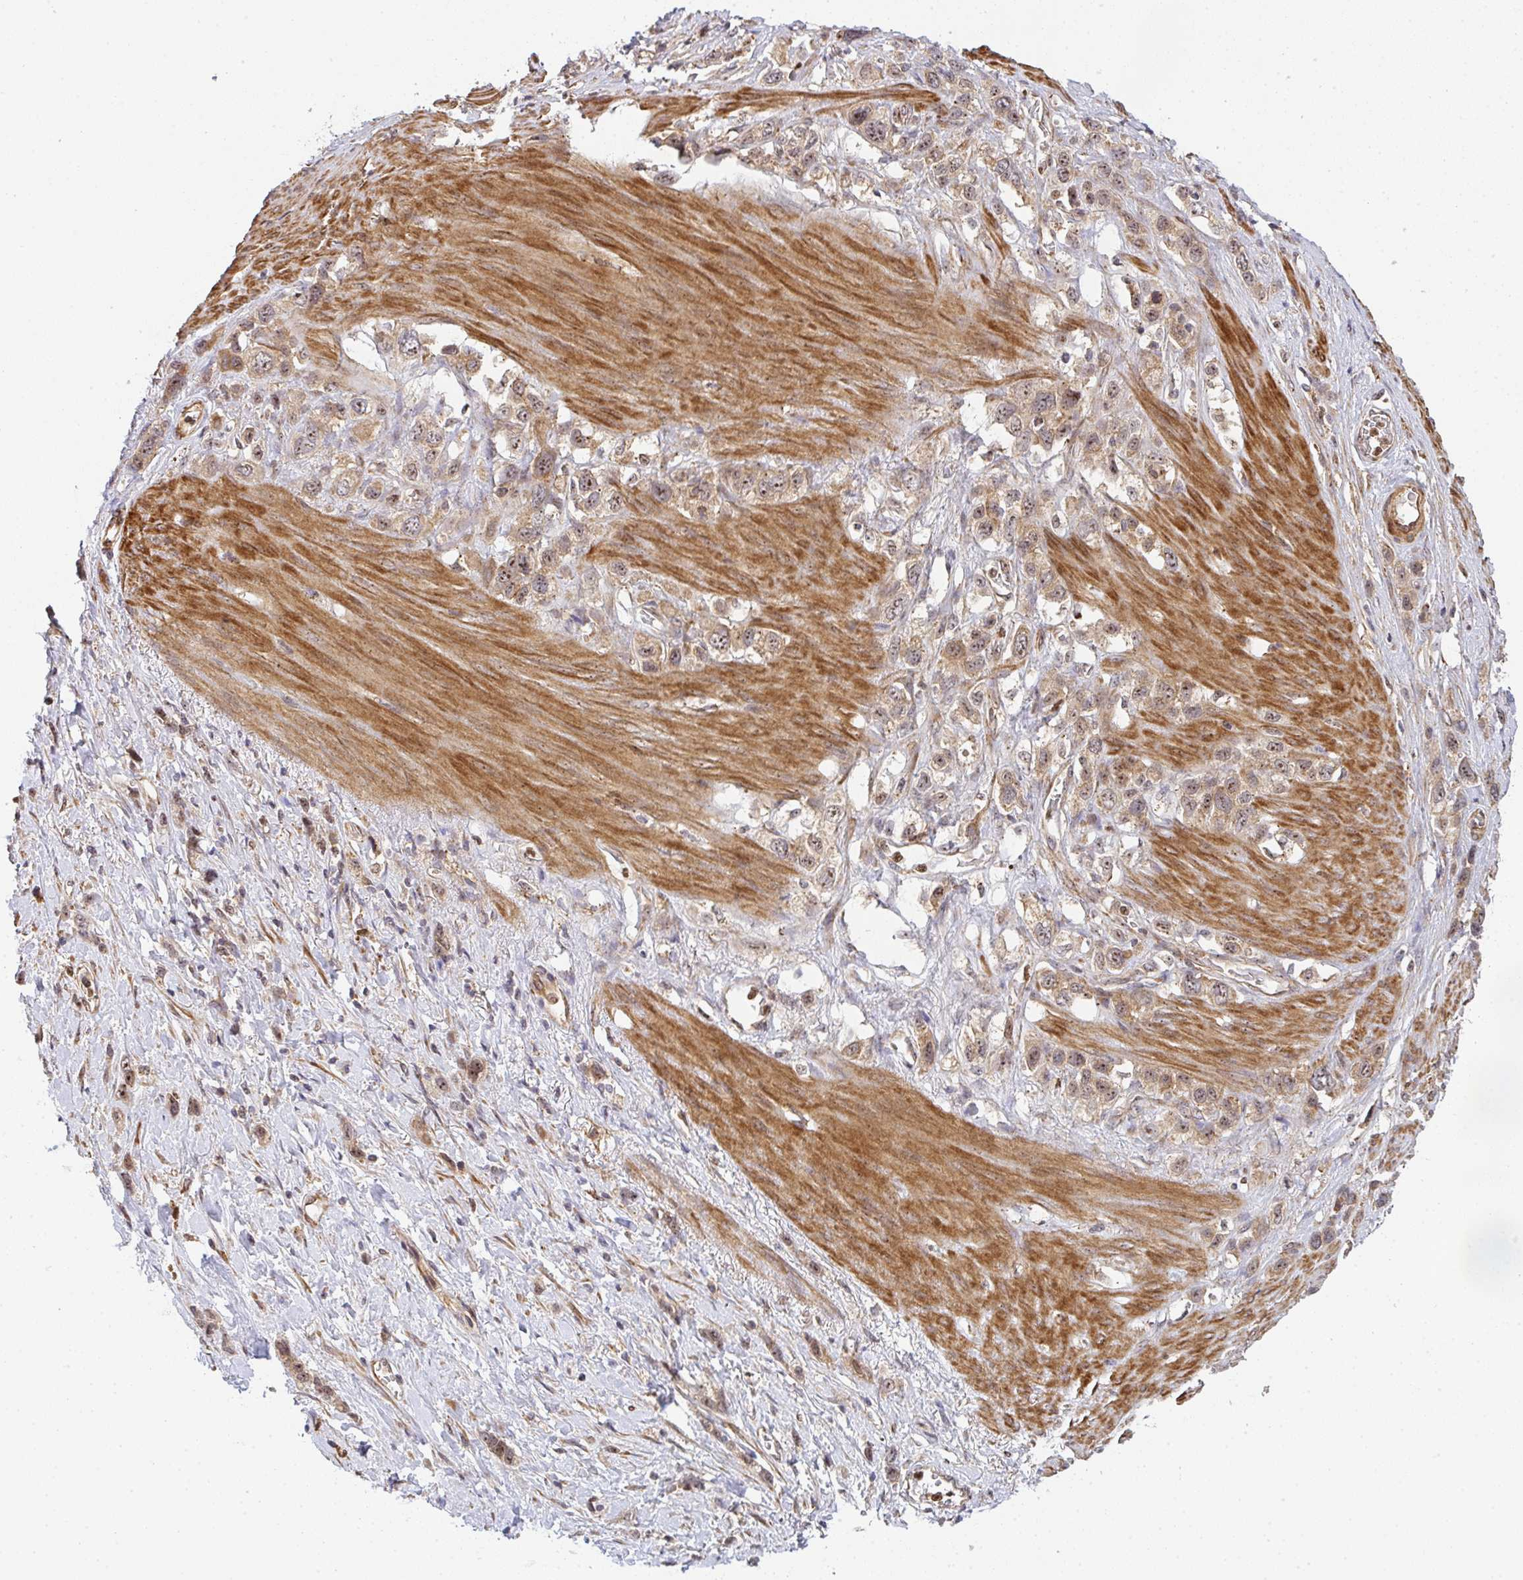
{"staining": {"intensity": "moderate", "quantity": "25%-75%", "location": "cytoplasmic/membranous,nuclear"}, "tissue": "stomach cancer", "cell_type": "Tumor cells", "image_type": "cancer", "snomed": [{"axis": "morphology", "description": "Adenocarcinoma, NOS"}, {"axis": "topography", "description": "Stomach"}], "caption": "Immunohistochemical staining of stomach cancer shows medium levels of moderate cytoplasmic/membranous and nuclear protein positivity in about 25%-75% of tumor cells. The staining is performed using DAB brown chromogen to label protein expression. The nuclei are counter-stained blue using hematoxylin.", "gene": "SIMC1", "patient": {"sex": "female", "age": 65}}